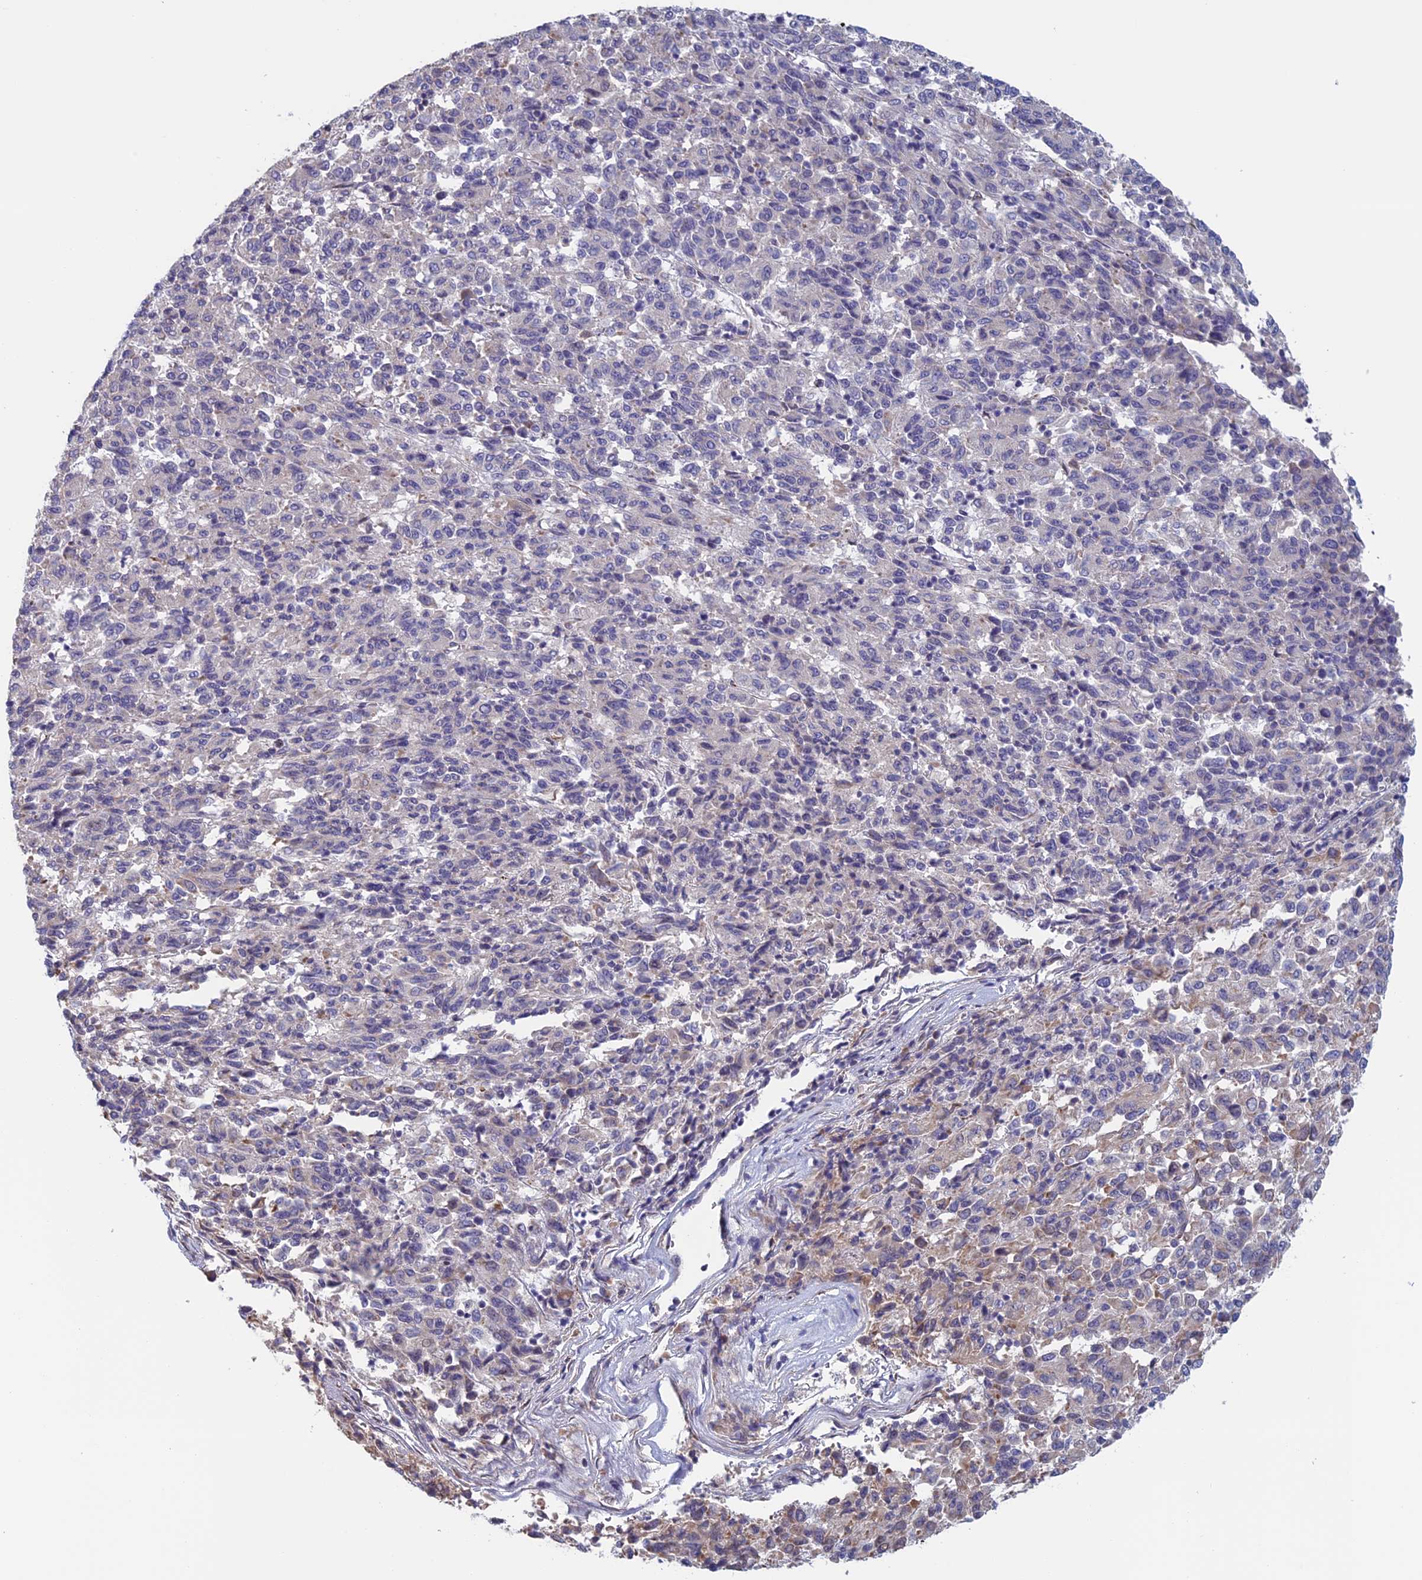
{"staining": {"intensity": "negative", "quantity": "none", "location": "none"}, "tissue": "melanoma", "cell_type": "Tumor cells", "image_type": "cancer", "snomed": [{"axis": "morphology", "description": "Malignant melanoma, Metastatic site"}, {"axis": "topography", "description": "Lung"}], "caption": "Immunohistochemistry of malignant melanoma (metastatic site) exhibits no positivity in tumor cells.", "gene": "BCL2L10", "patient": {"sex": "male", "age": 64}}